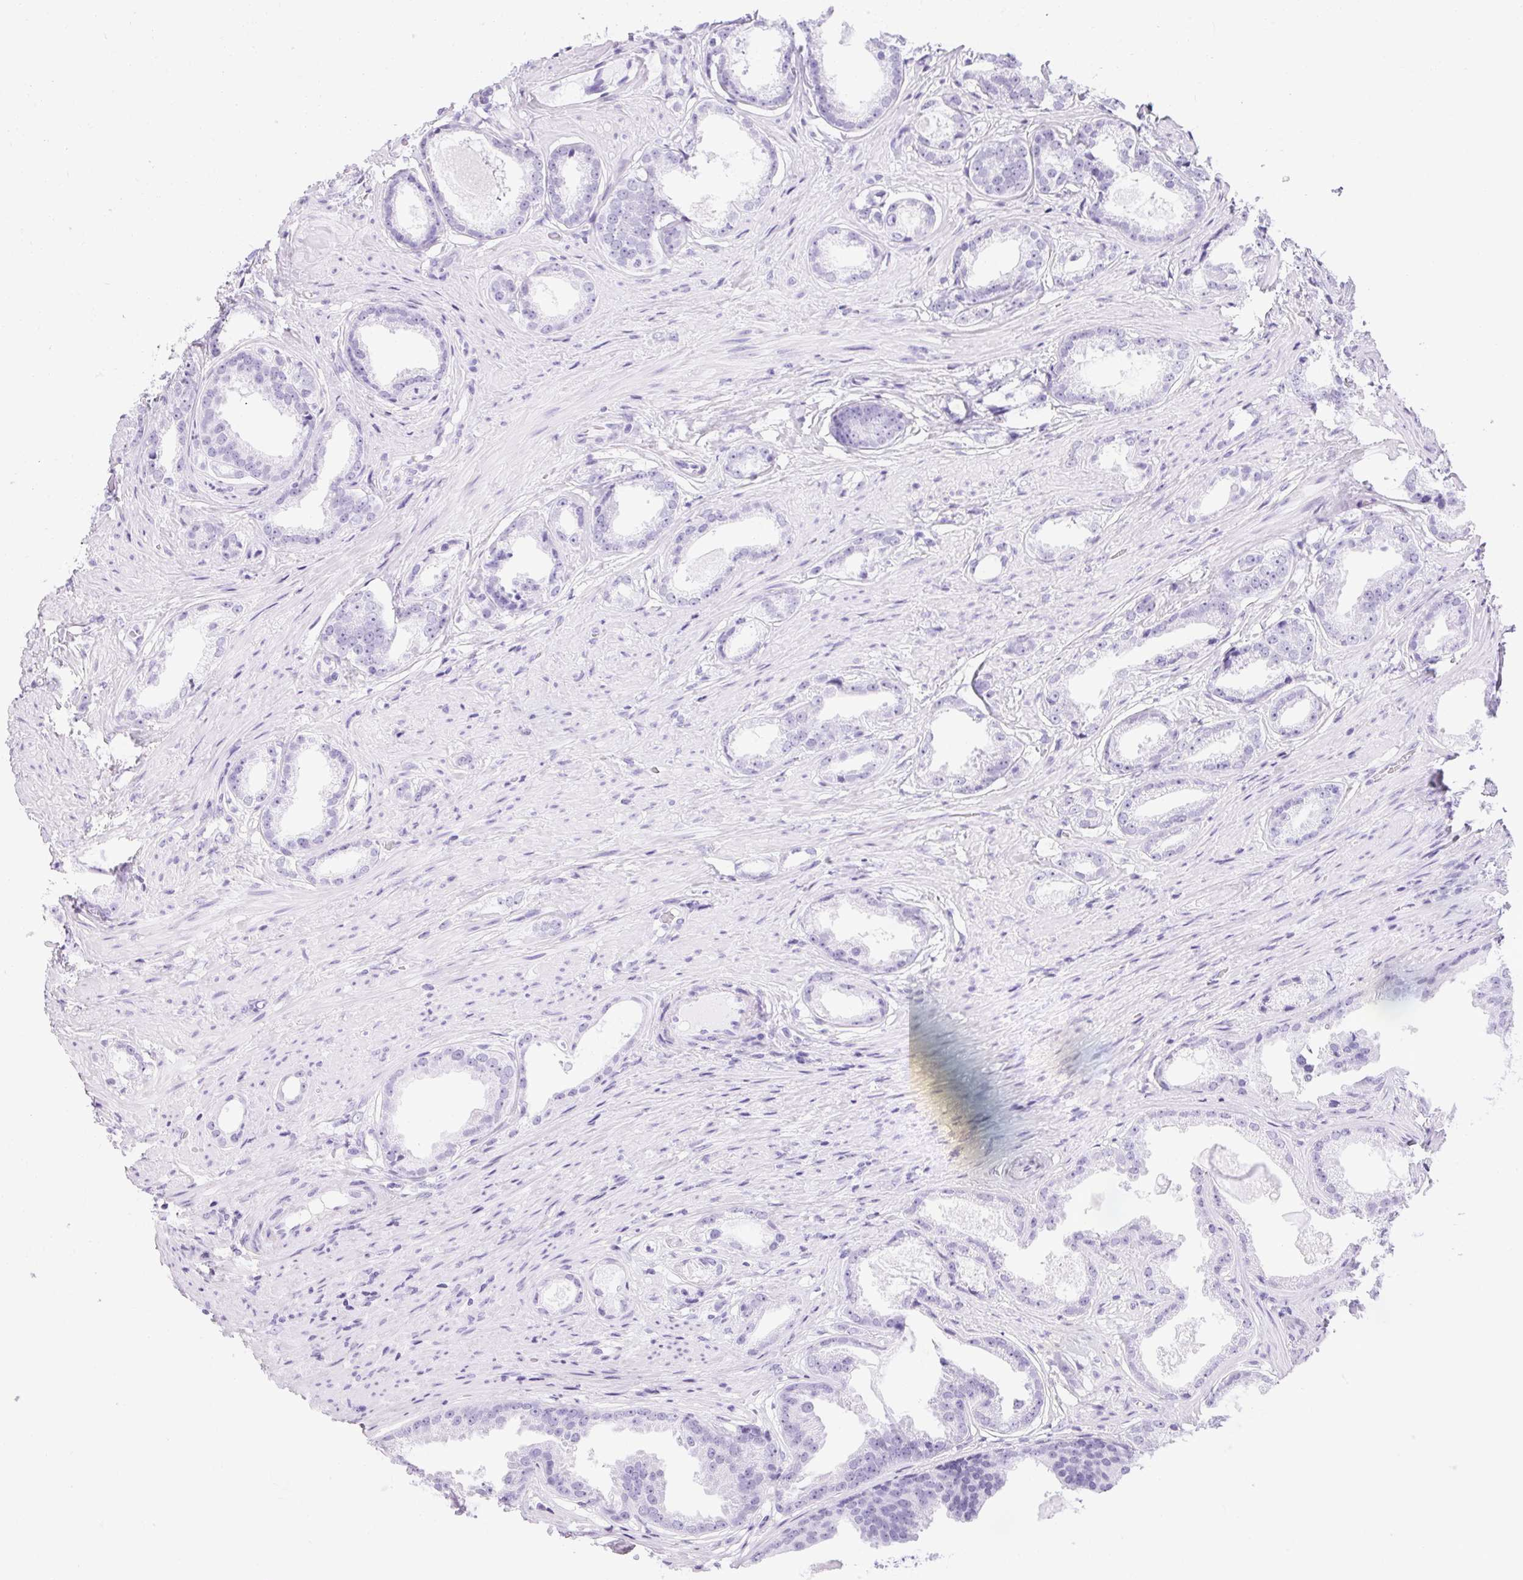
{"staining": {"intensity": "negative", "quantity": "none", "location": "none"}, "tissue": "prostate cancer", "cell_type": "Tumor cells", "image_type": "cancer", "snomed": [{"axis": "morphology", "description": "Adenocarcinoma, Low grade"}, {"axis": "topography", "description": "Prostate"}], "caption": "High power microscopy micrograph of an immunohistochemistry micrograph of low-grade adenocarcinoma (prostate), revealing no significant expression in tumor cells. Nuclei are stained in blue.", "gene": "ASGR2", "patient": {"sex": "male", "age": 65}}